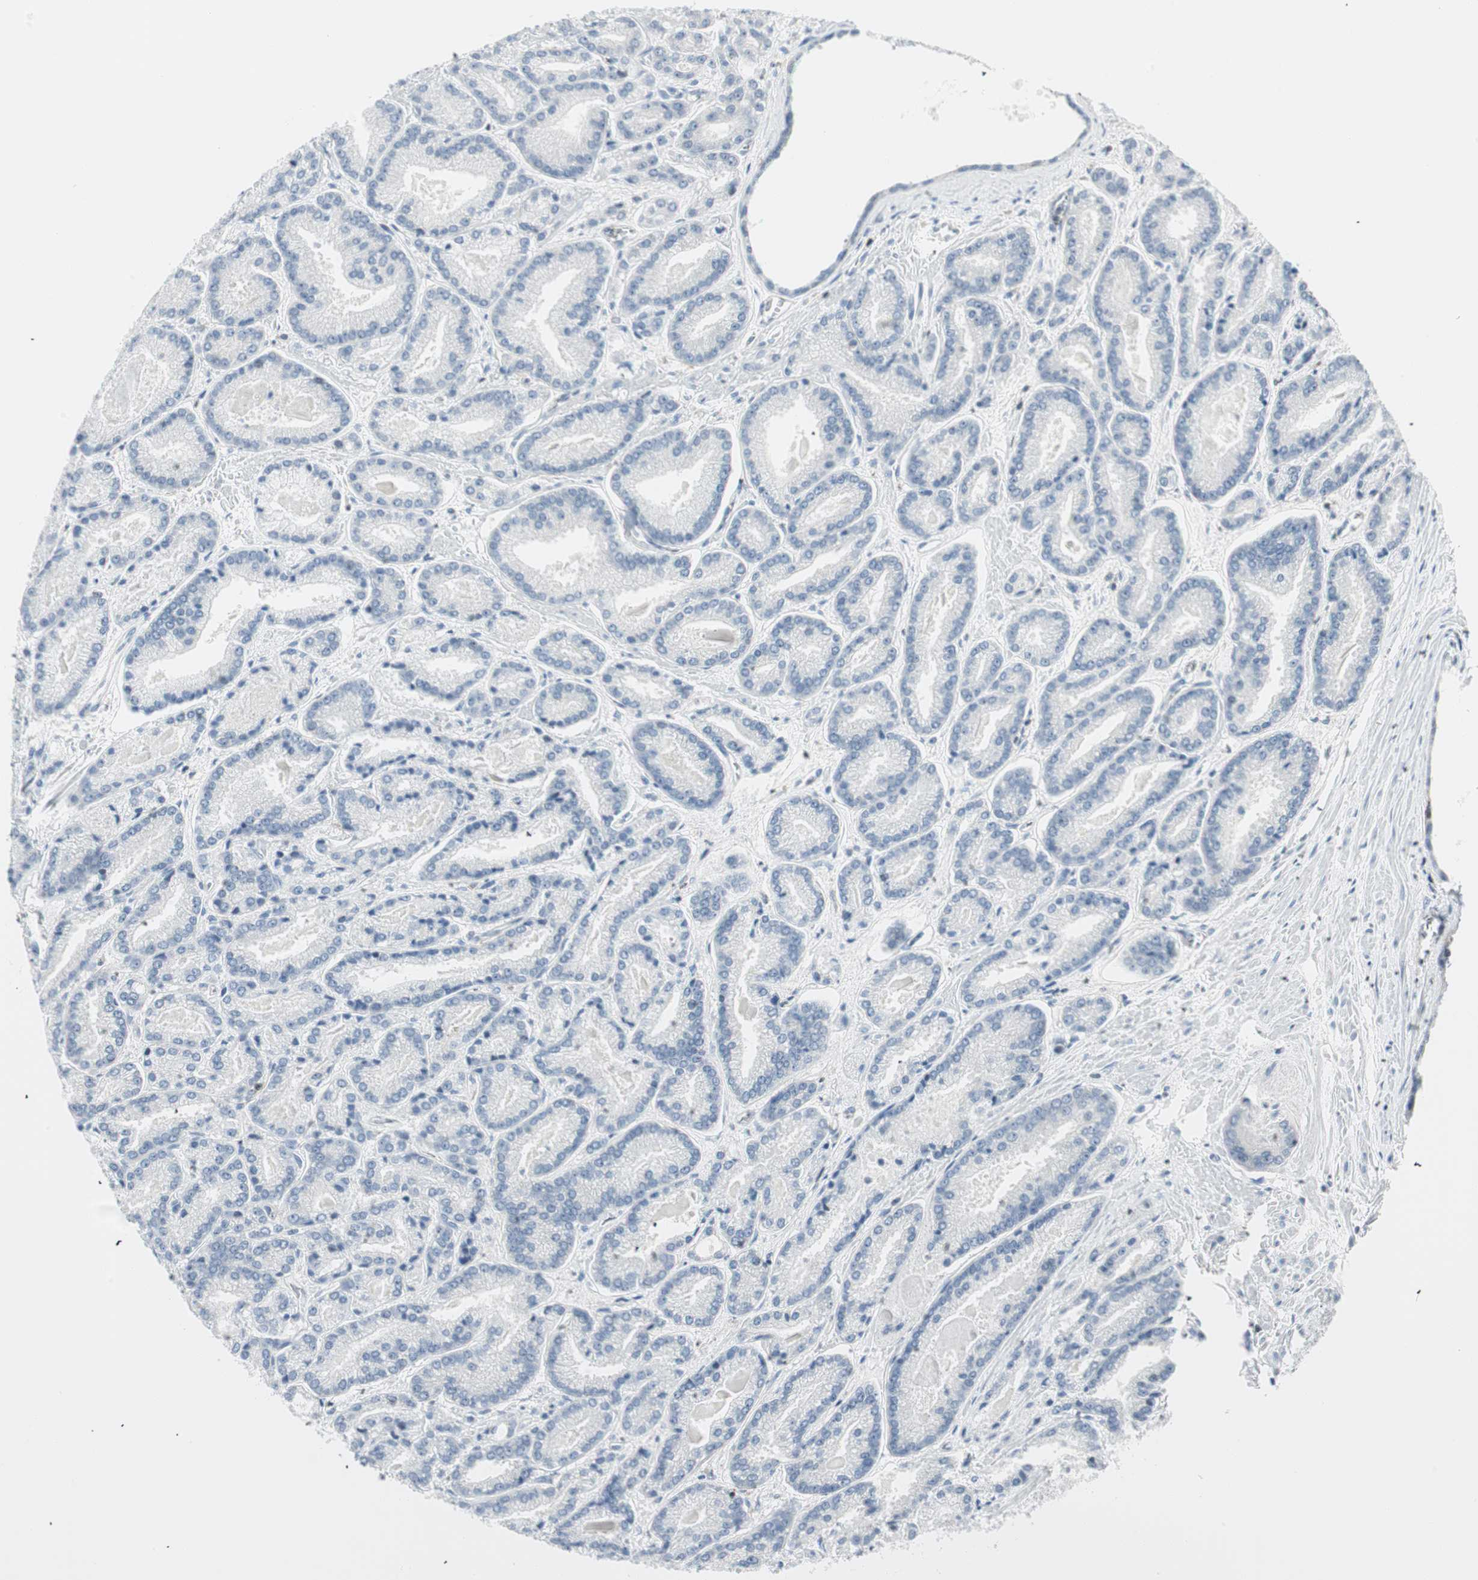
{"staining": {"intensity": "negative", "quantity": "none", "location": "none"}, "tissue": "prostate cancer", "cell_type": "Tumor cells", "image_type": "cancer", "snomed": [{"axis": "morphology", "description": "Adenocarcinoma, Low grade"}, {"axis": "topography", "description": "Prostate"}], "caption": "This is a micrograph of IHC staining of low-grade adenocarcinoma (prostate), which shows no staining in tumor cells.", "gene": "PPP1CA", "patient": {"sex": "male", "age": 59}}